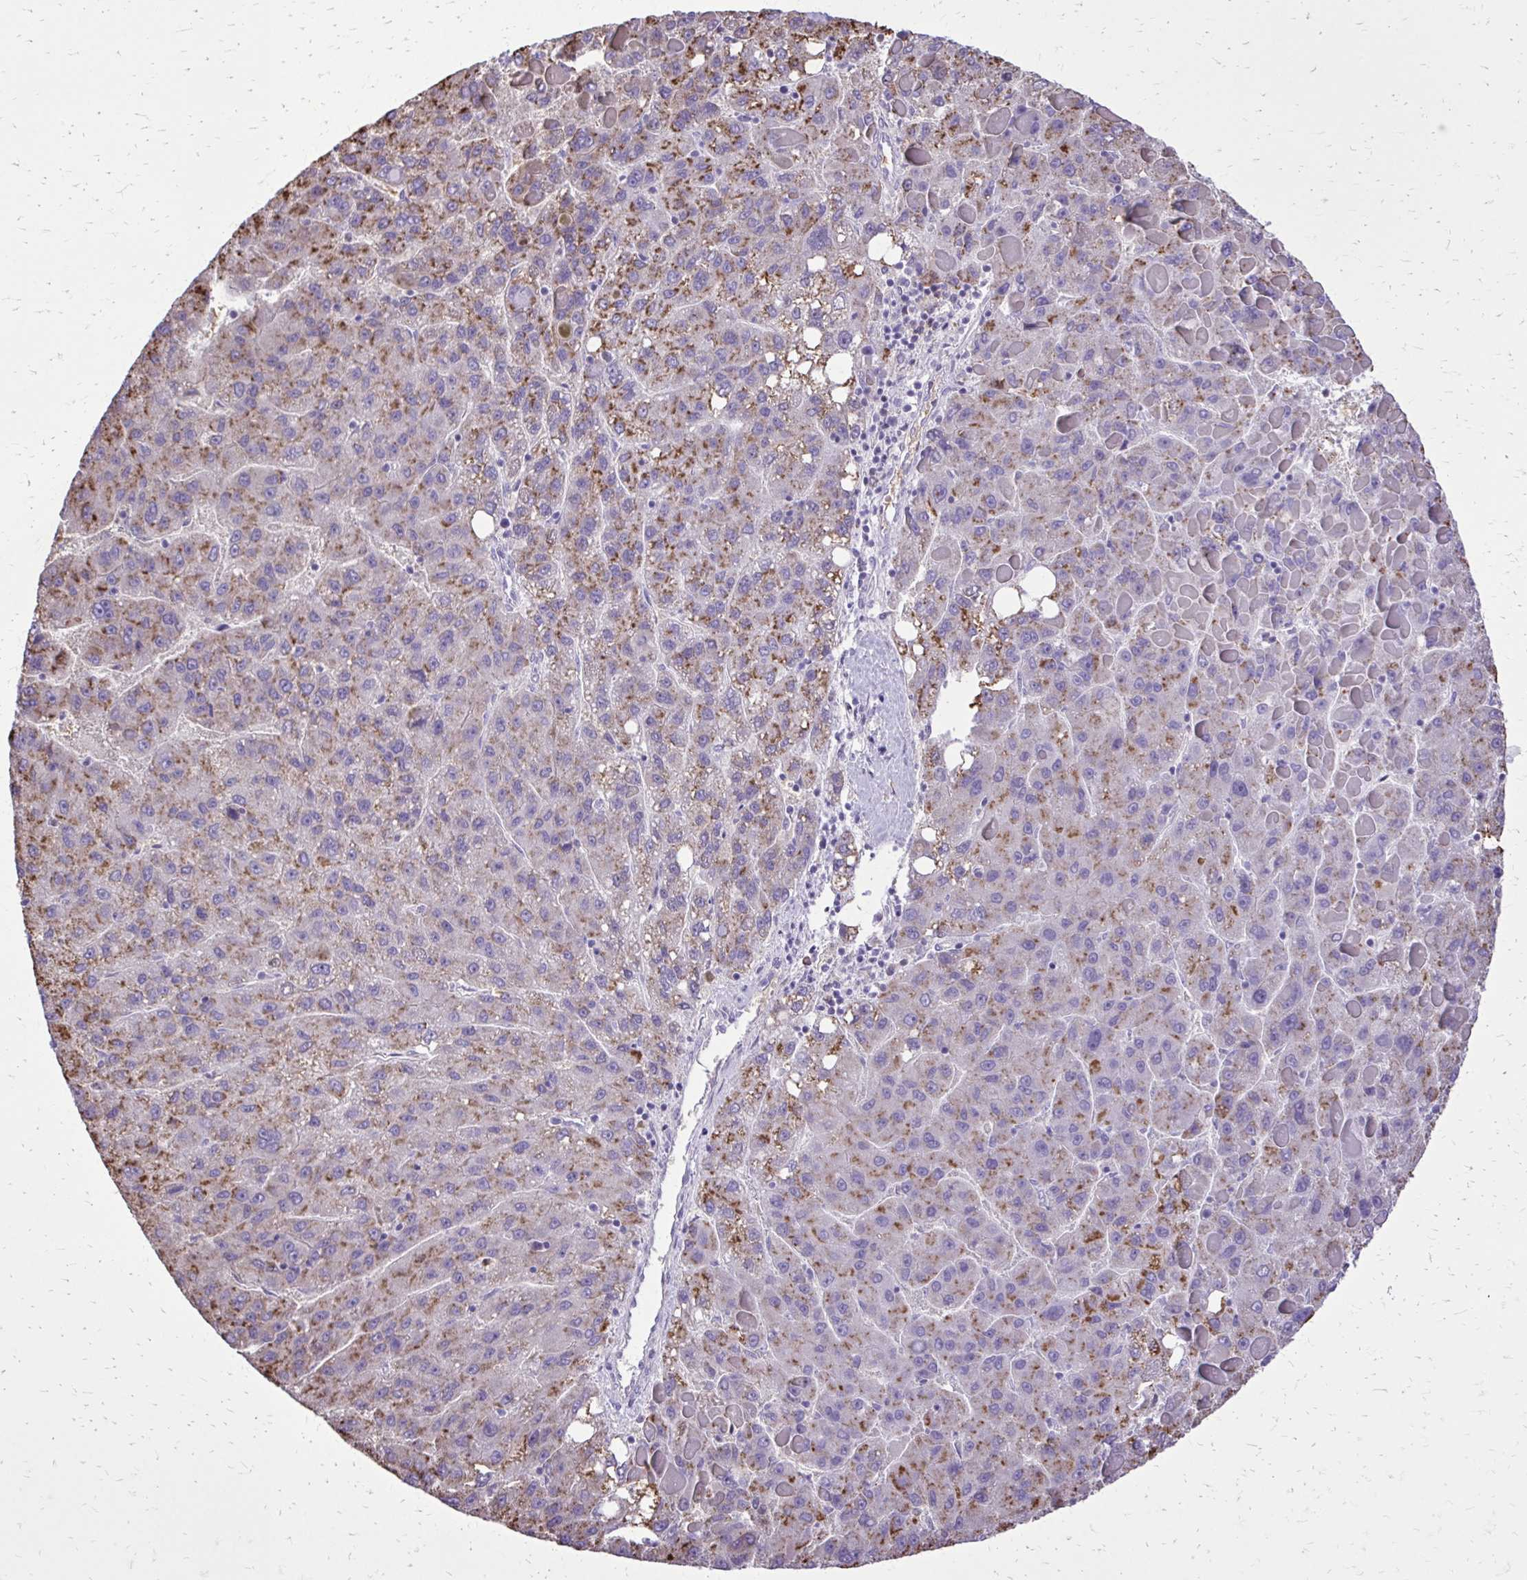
{"staining": {"intensity": "moderate", "quantity": "25%-75%", "location": "cytoplasmic/membranous"}, "tissue": "liver cancer", "cell_type": "Tumor cells", "image_type": "cancer", "snomed": [{"axis": "morphology", "description": "Carcinoma, Hepatocellular, NOS"}, {"axis": "topography", "description": "Liver"}], "caption": "Immunohistochemistry image of neoplastic tissue: human liver cancer stained using IHC exhibits medium levels of moderate protein expression localized specifically in the cytoplasmic/membranous of tumor cells, appearing as a cytoplasmic/membranous brown color.", "gene": "CAT", "patient": {"sex": "female", "age": 82}}